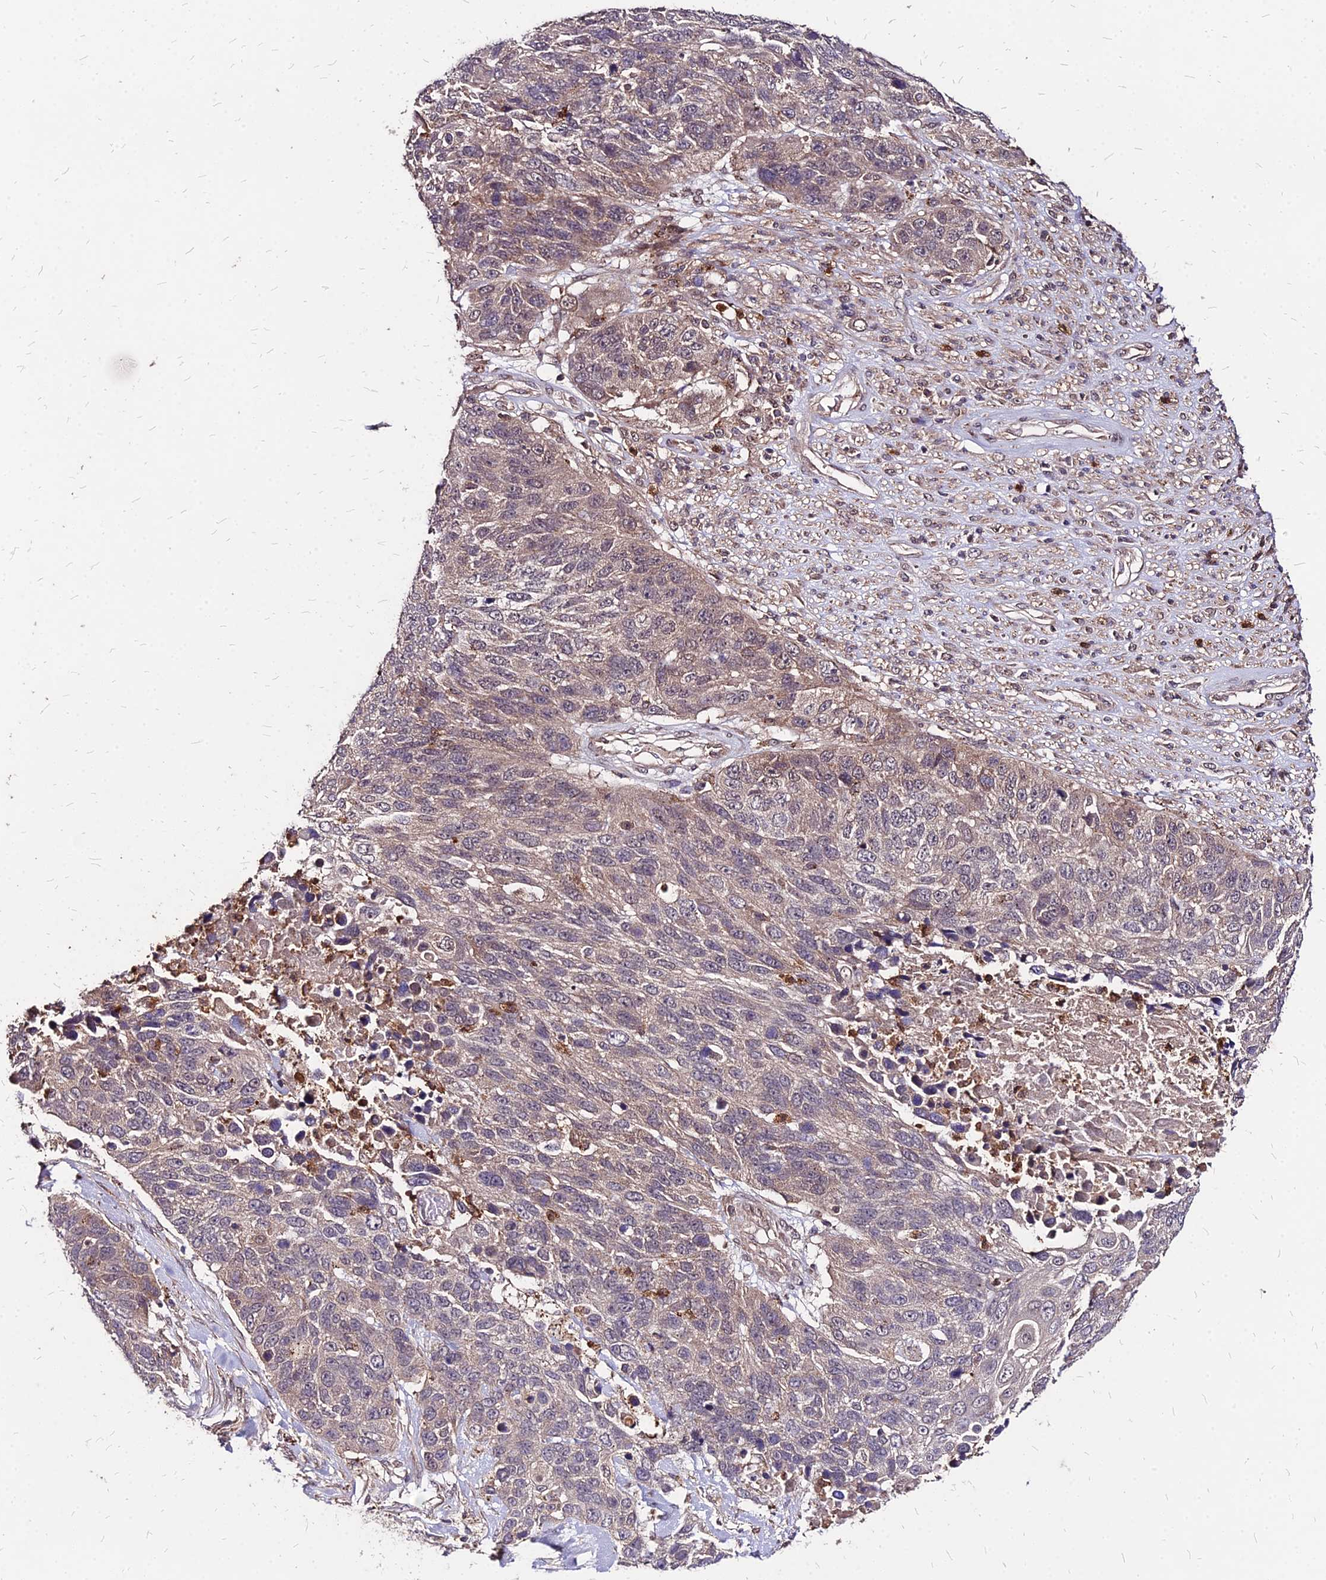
{"staining": {"intensity": "weak", "quantity": "25%-75%", "location": "cytoplasmic/membranous"}, "tissue": "lung cancer", "cell_type": "Tumor cells", "image_type": "cancer", "snomed": [{"axis": "morphology", "description": "Normal tissue, NOS"}, {"axis": "morphology", "description": "Squamous cell carcinoma, NOS"}, {"axis": "topography", "description": "Lymph node"}, {"axis": "topography", "description": "Lung"}], "caption": "The photomicrograph reveals a brown stain indicating the presence of a protein in the cytoplasmic/membranous of tumor cells in lung squamous cell carcinoma.", "gene": "APBA3", "patient": {"sex": "male", "age": 66}}